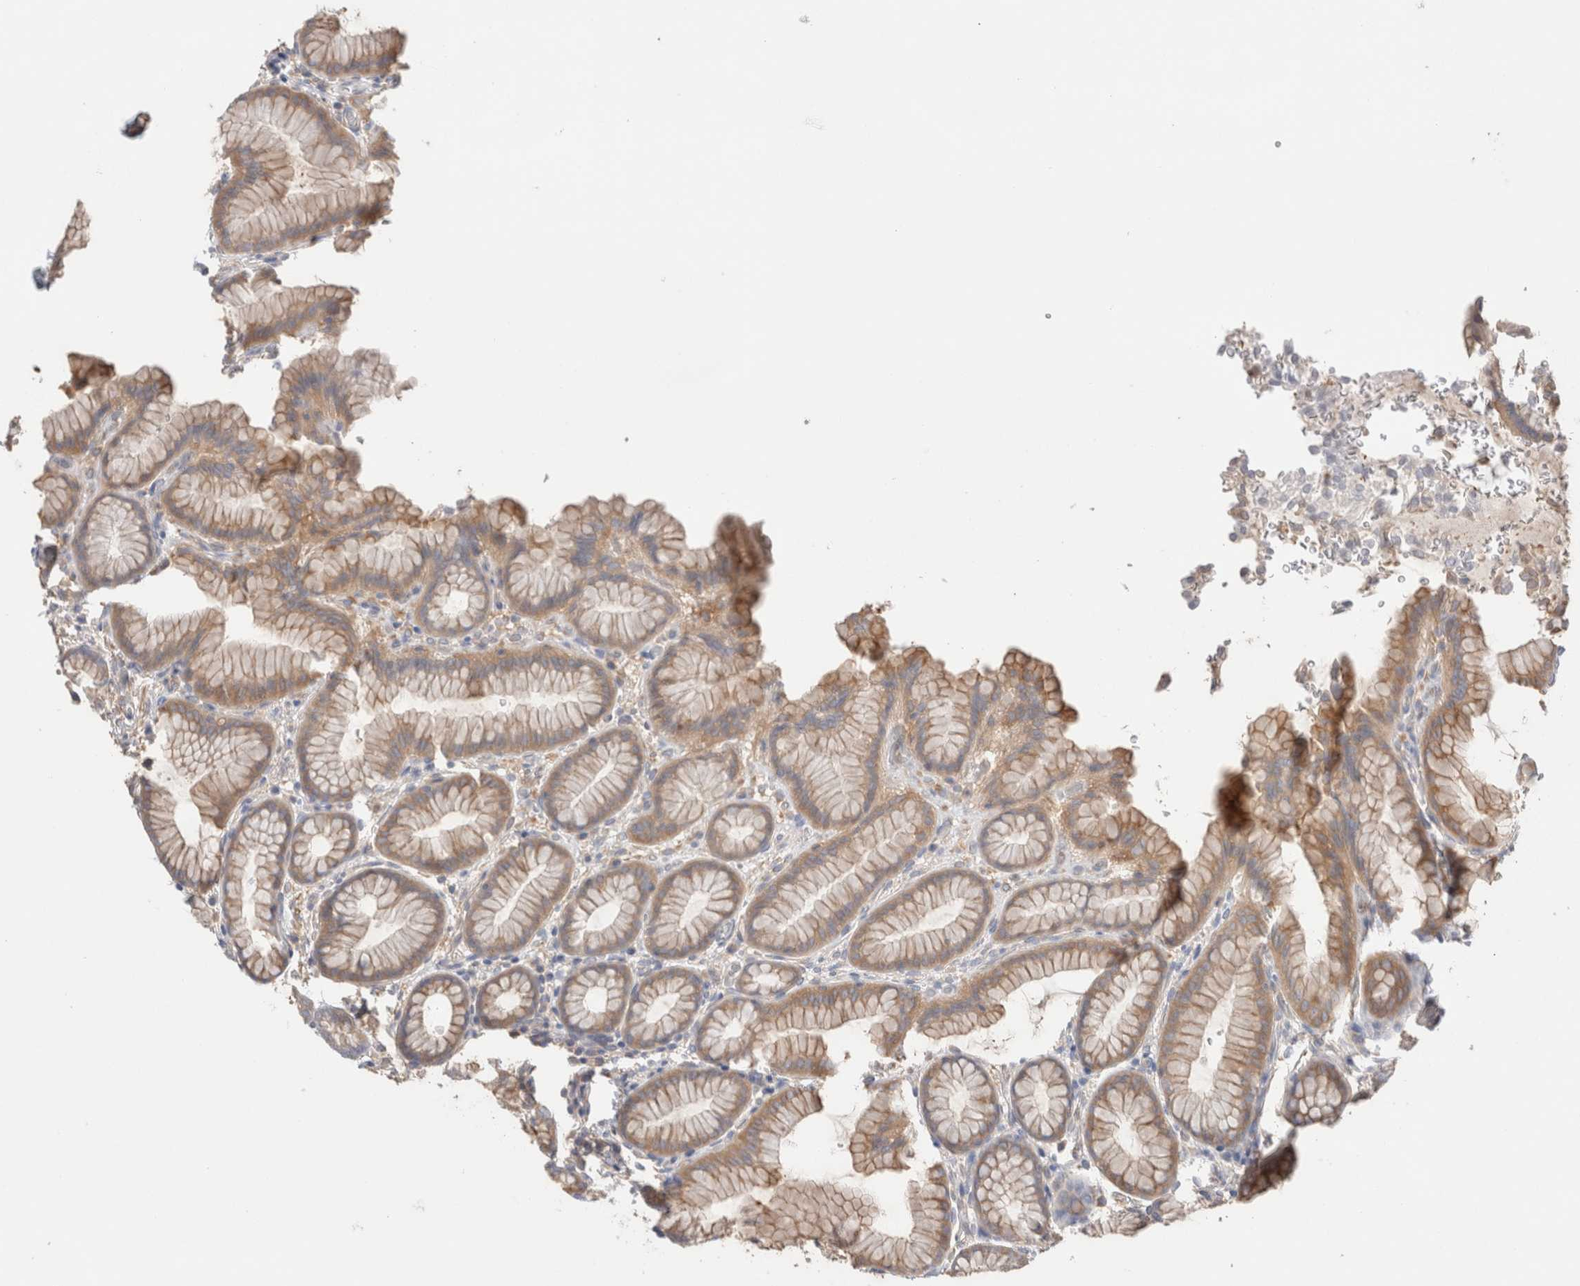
{"staining": {"intensity": "weak", "quantity": ">75%", "location": "cytoplasmic/membranous"}, "tissue": "stomach", "cell_type": "Glandular cells", "image_type": "normal", "snomed": [{"axis": "morphology", "description": "Normal tissue, NOS"}, {"axis": "topography", "description": "Stomach"}], "caption": "IHC (DAB (3,3'-diaminobenzidine)) staining of benign stomach demonstrates weak cytoplasmic/membranous protein positivity in about >75% of glandular cells.", "gene": "CAPN2", "patient": {"sex": "male", "age": 42}}